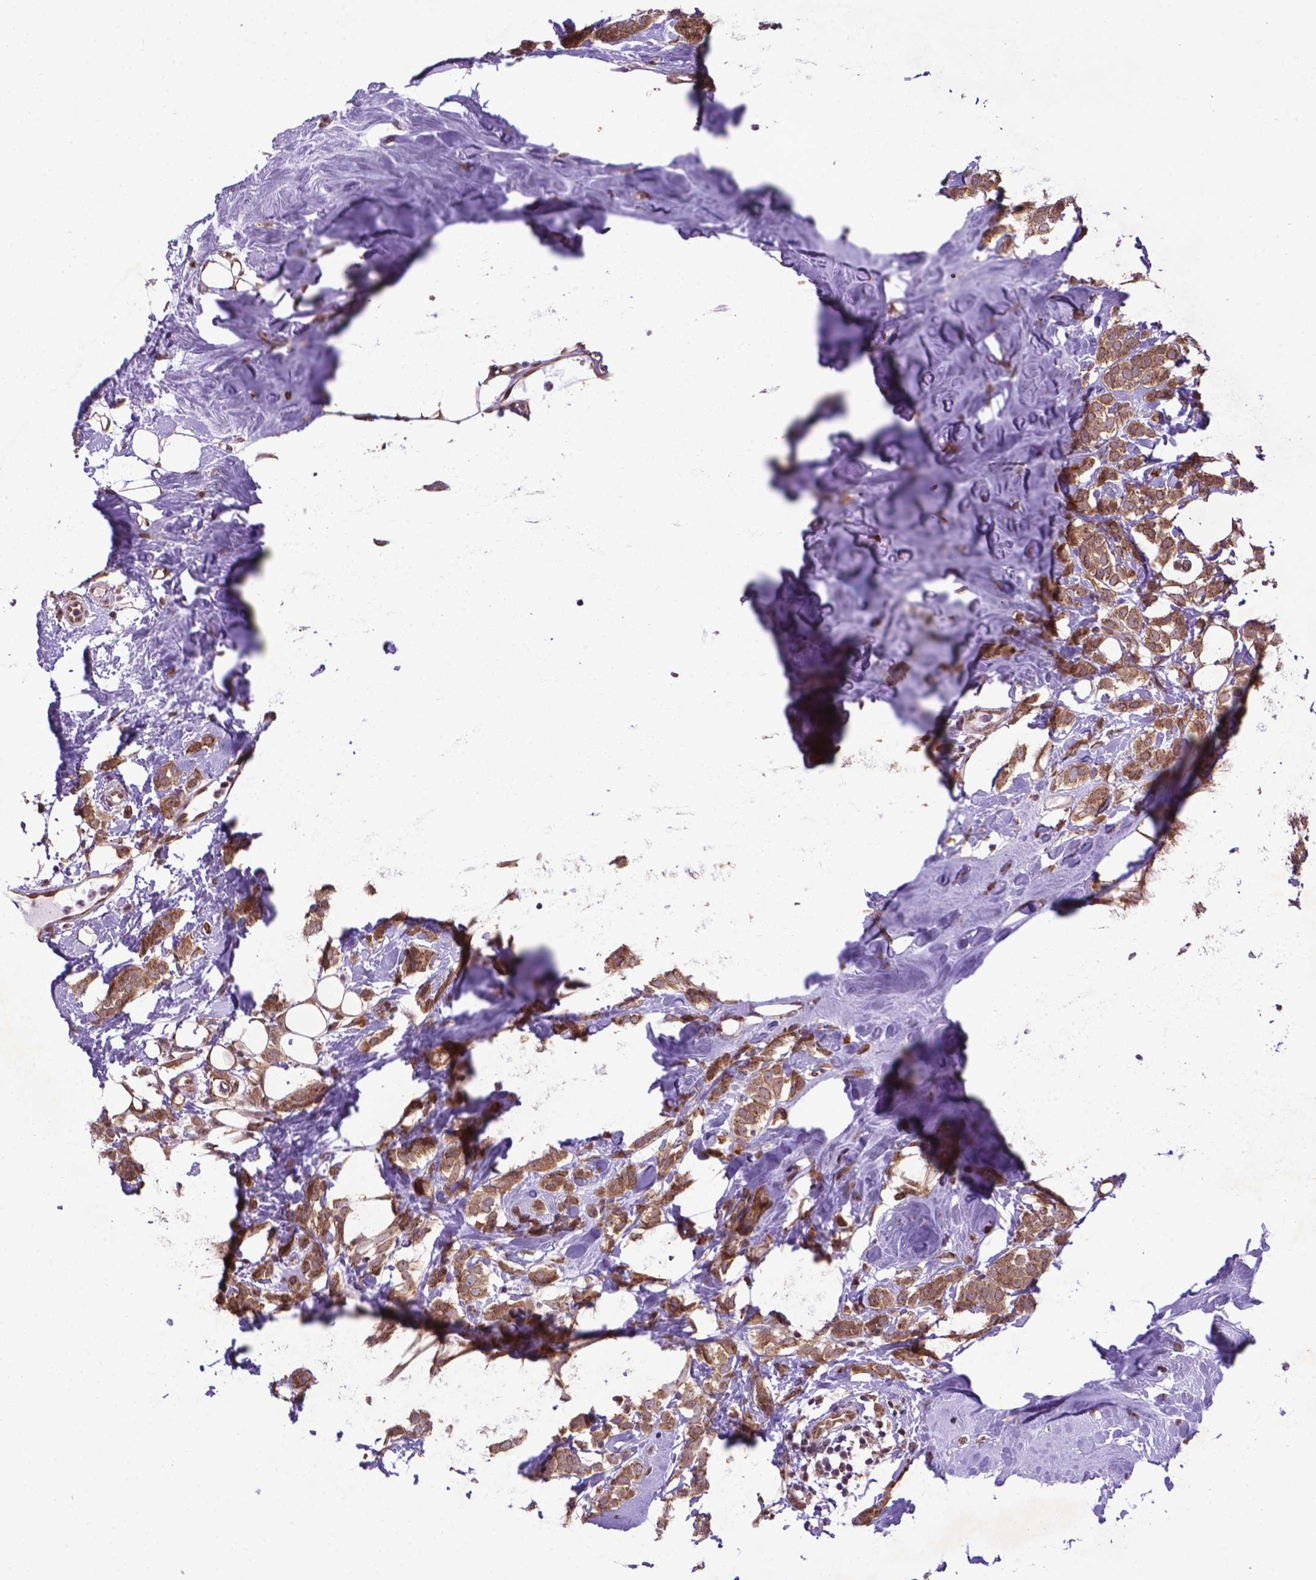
{"staining": {"intensity": "moderate", "quantity": ">75%", "location": "cytoplasmic/membranous"}, "tissue": "breast cancer", "cell_type": "Tumor cells", "image_type": "cancer", "snomed": [{"axis": "morphology", "description": "Lobular carcinoma"}, {"axis": "topography", "description": "Breast"}], "caption": "The histopathology image demonstrates immunohistochemical staining of breast cancer. There is moderate cytoplasmic/membranous positivity is identified in approximately >75% of tumor cells. (brown staining indicates protein expression, while blue staining denotes nuclei).", "gene": "WDR83OS", "patient": {"sex": "female", "age": 49}}